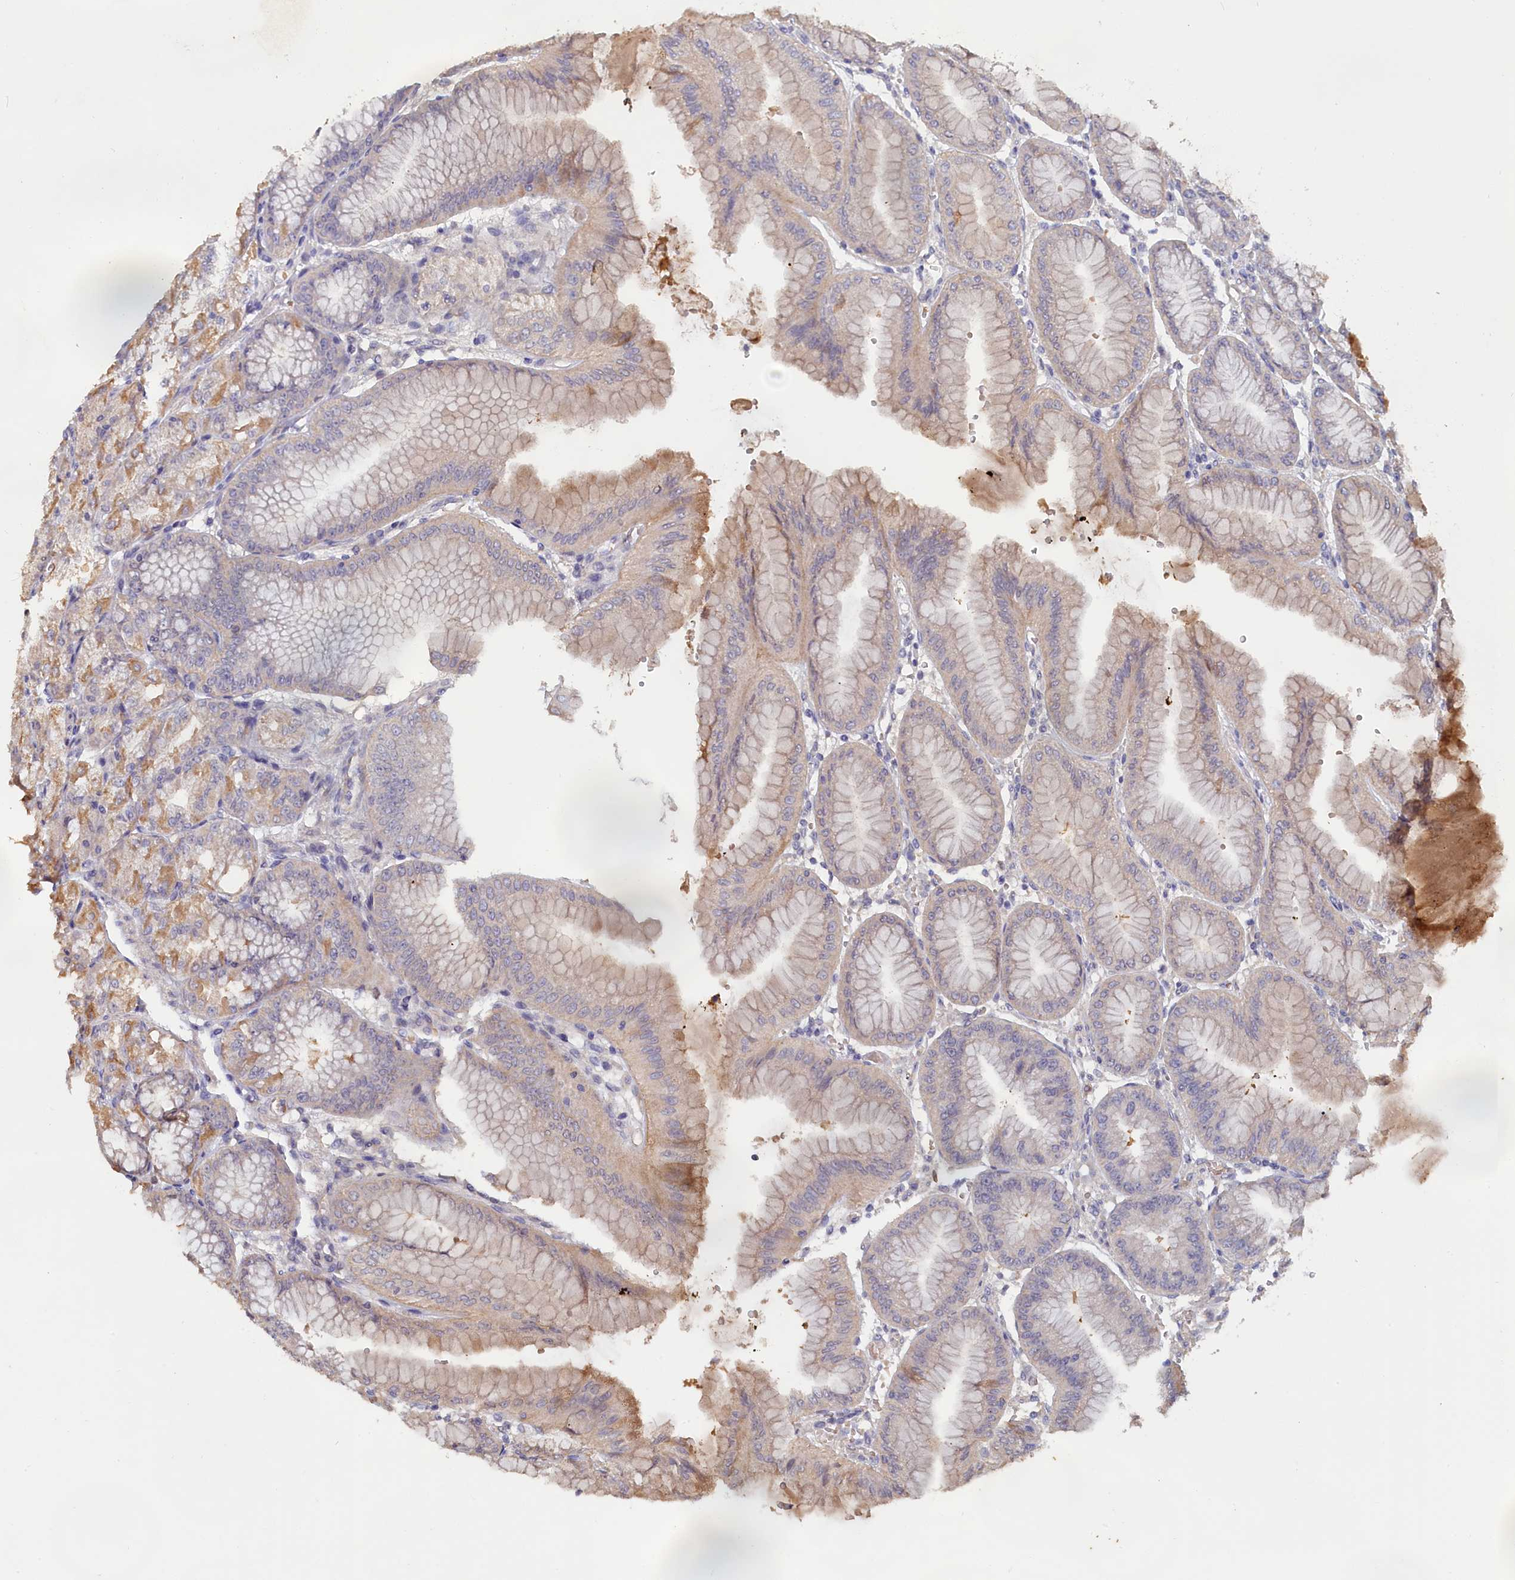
{"staining": {"intensity": "moderate", "quantity": "<25%", "location": "cytoplasmic/membranous"}, "tissue": "stomach", "cell_type": "Glandular cells", "image_type": "normal", "snomed": [{"axis": "morphology", "description": "Normal tissue, NOS"}, {"axis": "topography", "description": "Stomach, lower"}], "caption": "Stomach stained with immunohistochemistry (IHC) exhibits moderate cytoplasmic/membranous expression in approximately <25% of glandular cells.", "gene": "CELF5", "patient": {"sex": "male", "age": 71}}